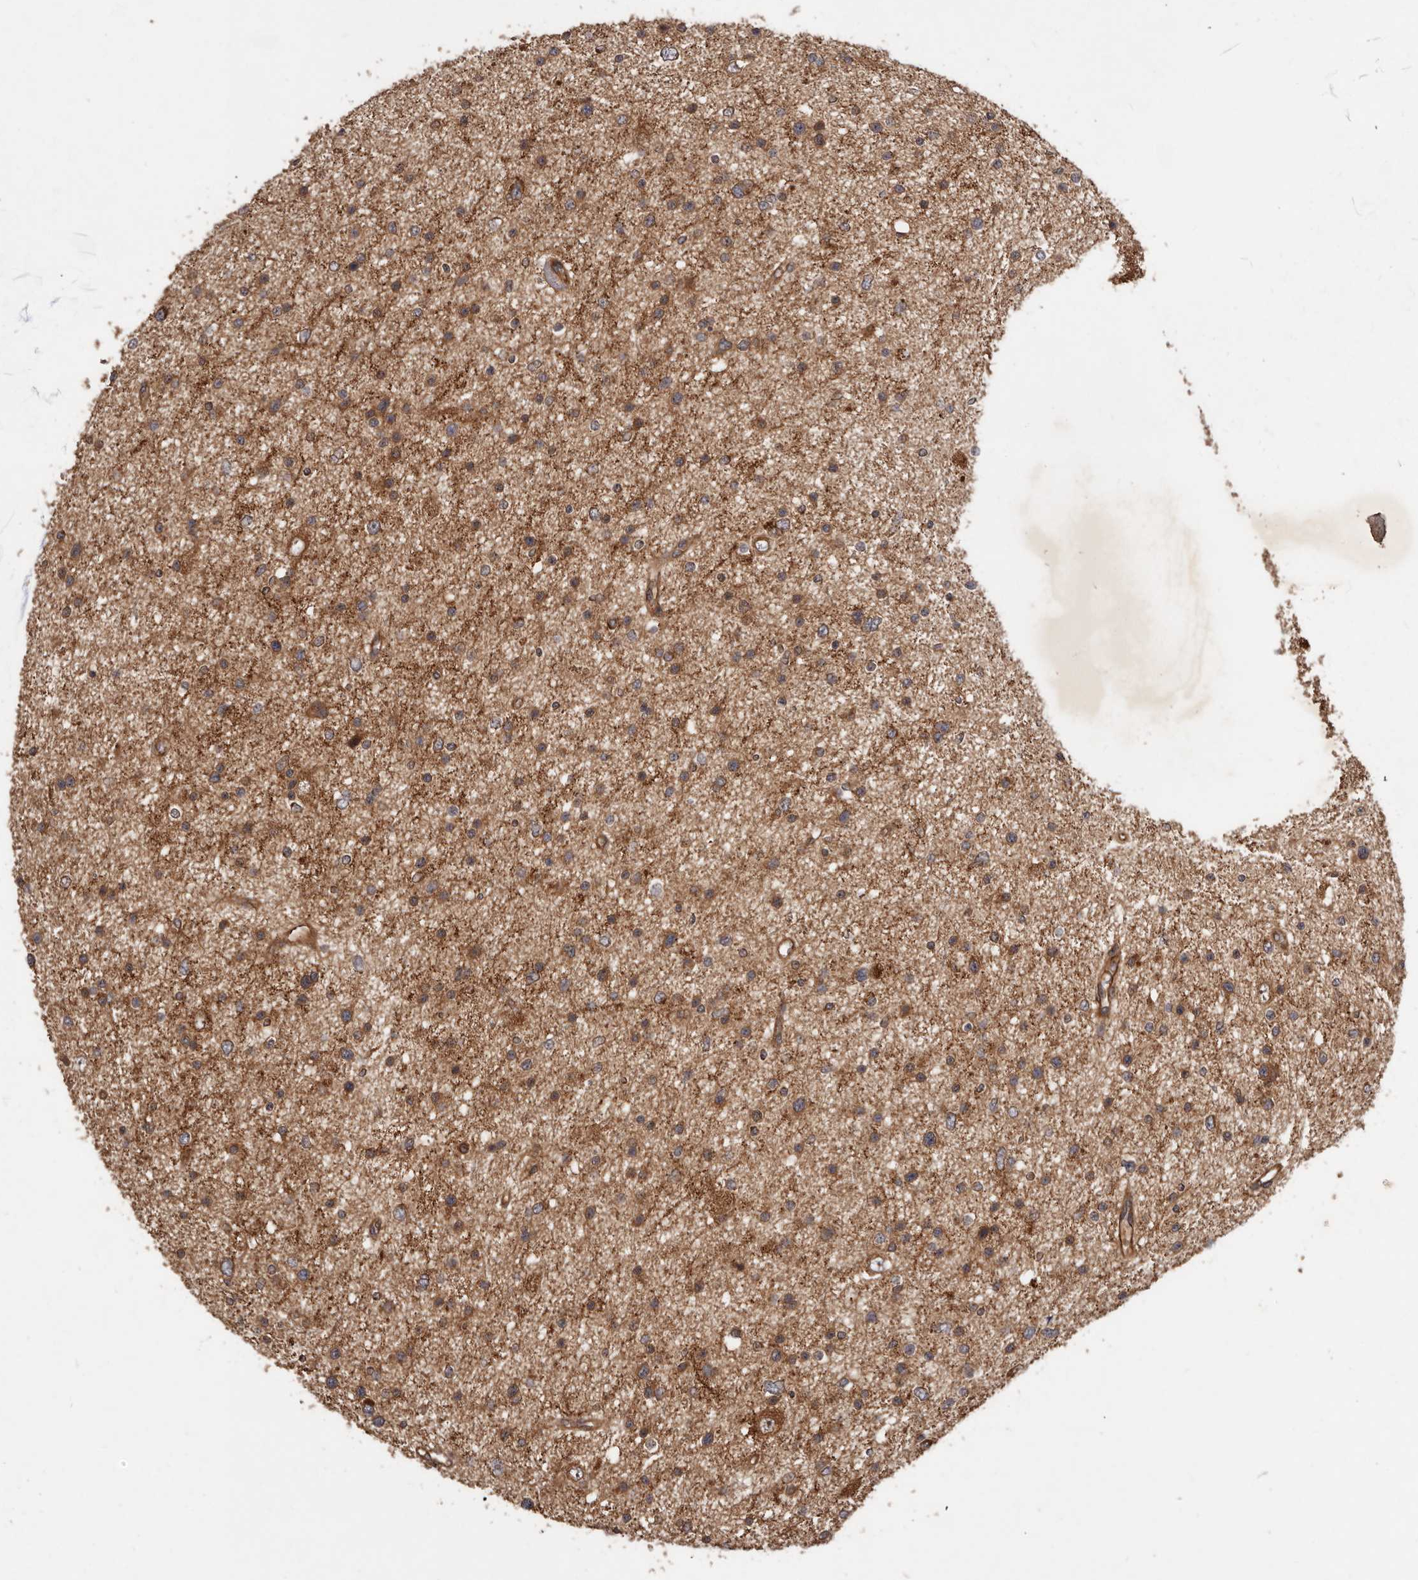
{"staining": {"intensity": "moderate", "quantity": ">75%", "location": "cytoplasmic/membranous"}, "tissue": "glioma", "cell_type": "Tumor cells", "image_type": "cancer", "snomed": [{"axis": "morphology", "description": "Glioma, malignant, Low grade"}, {"axis": "topography", "description": "Brain"}], "caption": "The image demonstrates staining of malignant glioma (low-grade), revealing moderate cytoplasmic/membranous protein expression (brown color) within tumor cells.", "gene": "STK36", "patient": {"sex": "female", "age": 37}}